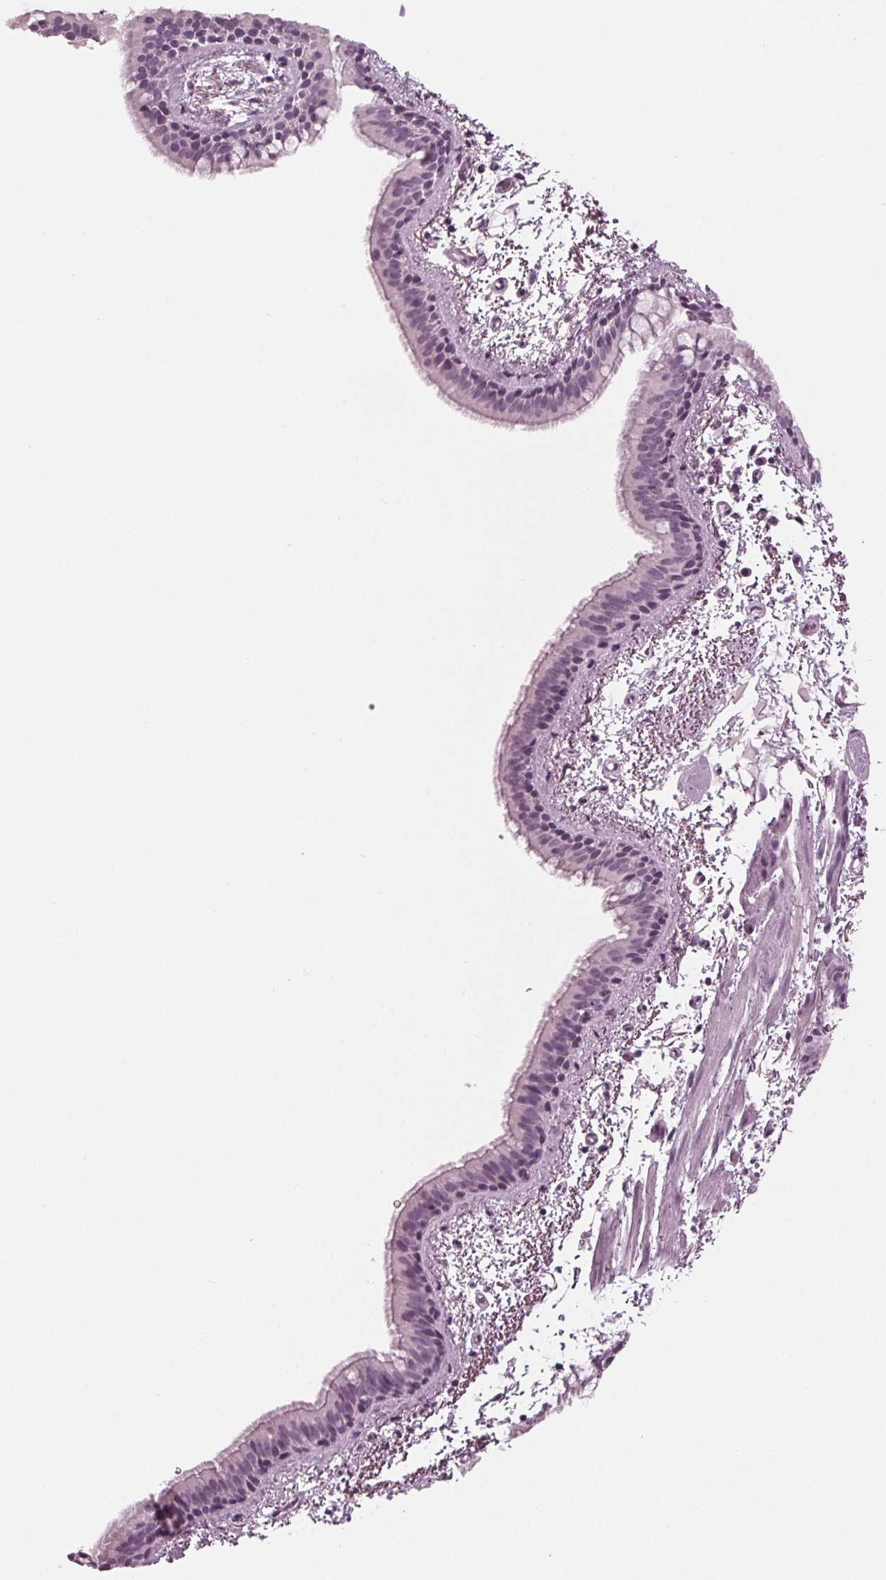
{"staining": {"intensity": "weak", "quantity": "25%-75%", "location": "cytoplasmic/membranous"}, "tissue": "bronchus", "cell_type": "Respiratory epithelial cells", "image_type": "normal", "snomed": [{"axis": "morphology", "description": "Normal tissue, NOS"}, {"axis": "topography", "description": "Bronchus"}], "caption": "A high-resolution micrograph shows IHC staining of unremarkable bronchus, which demonstrates weak cytoplasmic/membranous positivity in about 25%-75% of respiratory epithelial cells. Using DAB (brown) and hematoxylin (blue) stains, captured at high magnification using brightfield microscopy.", "gene": "KRT28", "patient": {"sex": "female", "age": 61}}